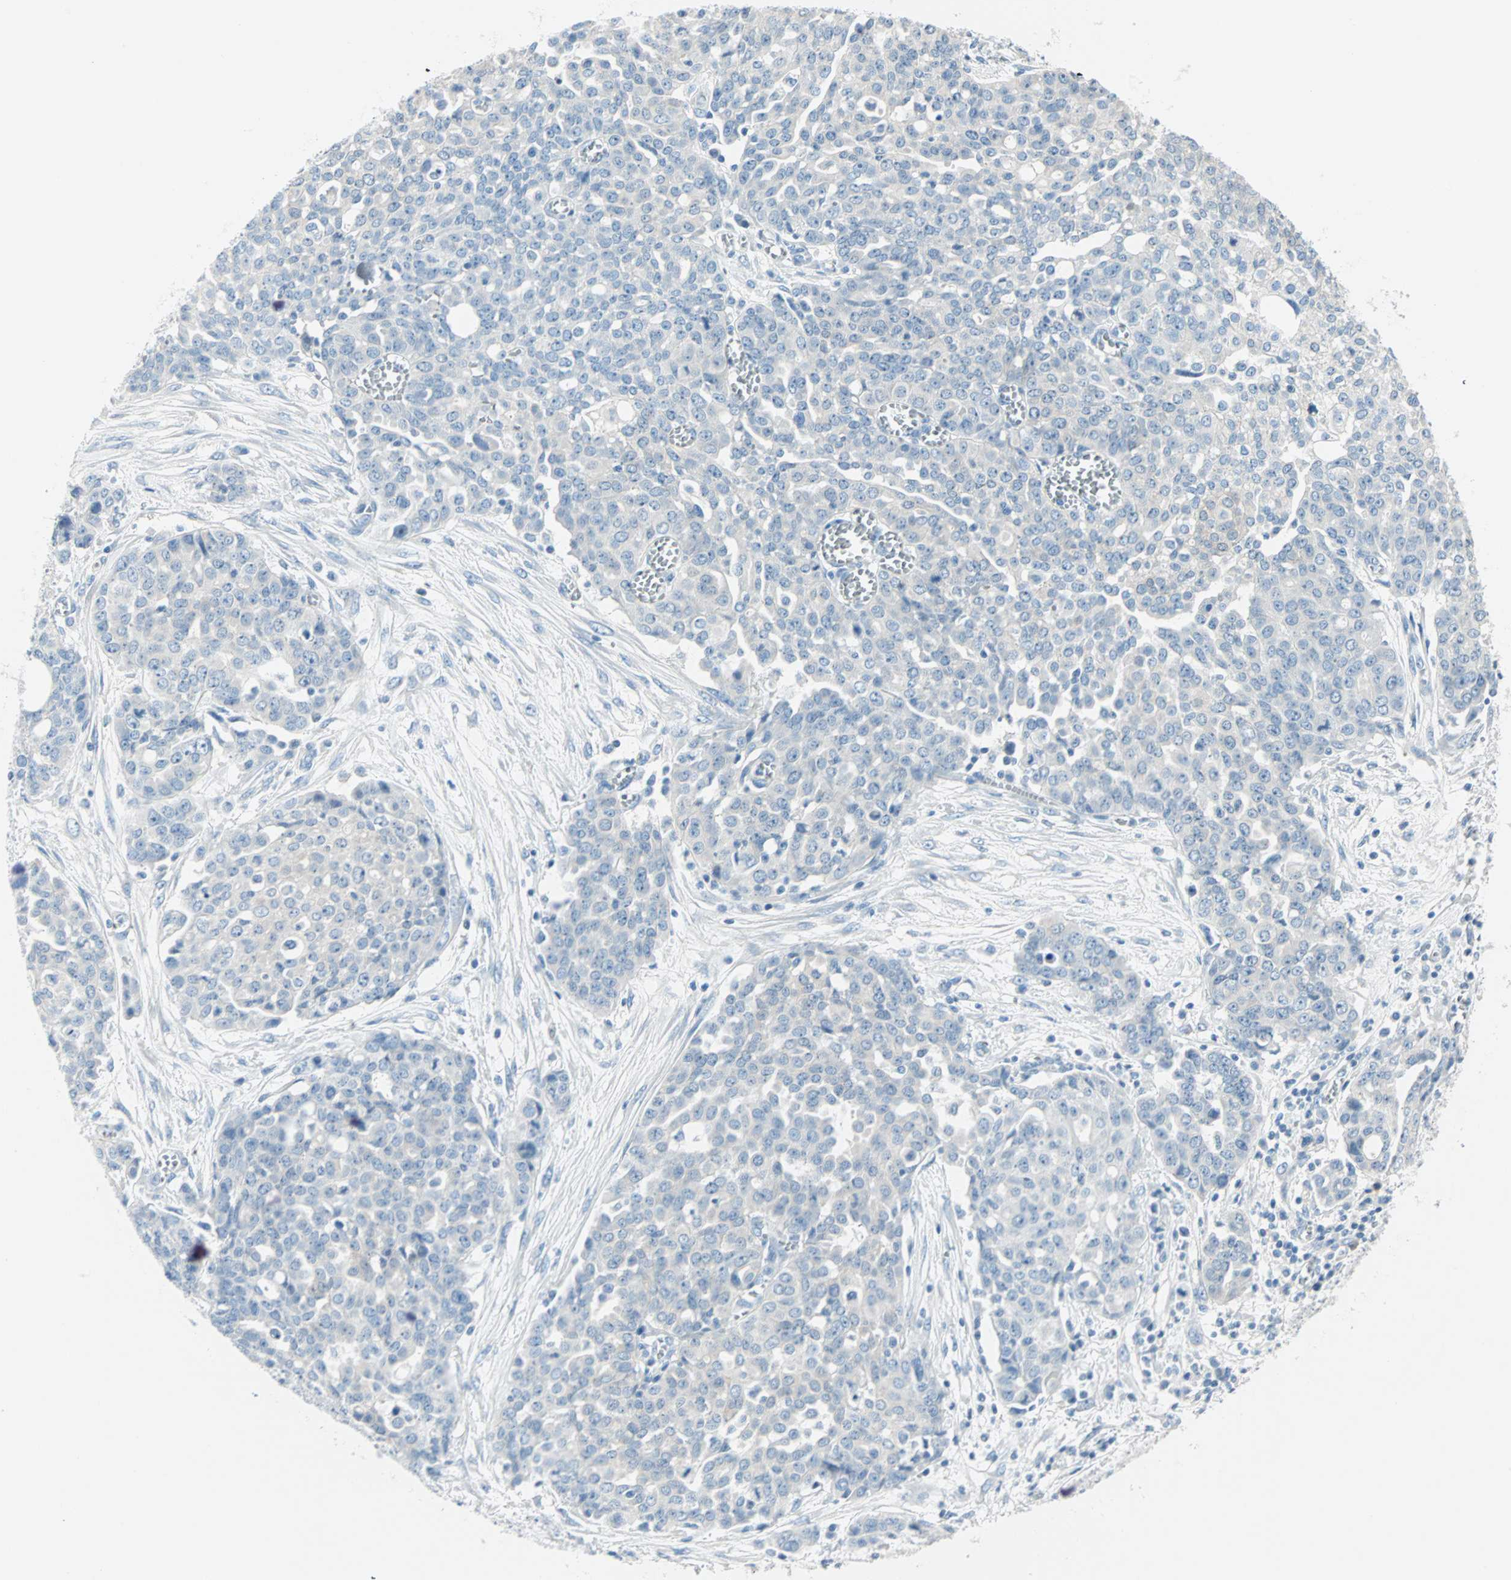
{"staining": {"intensity": "negative", "quantity": "none", "location": "none"}, "tissue": "ovarian cancer", "cell_type": "Tumor cells", "image_type": "cancer", "snomed": [{"axis": "morphology", "description": "Cystadenocarcinoma, serous, NOS"}, {"axis": "topography", "description": "Soft tissue"}, {"axis": "topography", "description": "Ovary"}], "caption": "Immunohistochemical staining of human serous cystadenocarcinoma (ovarian) displays no significant expression in tumor cells.", "gene": "SULT1C2", "patient": {"sex": "female", "age": 57}}